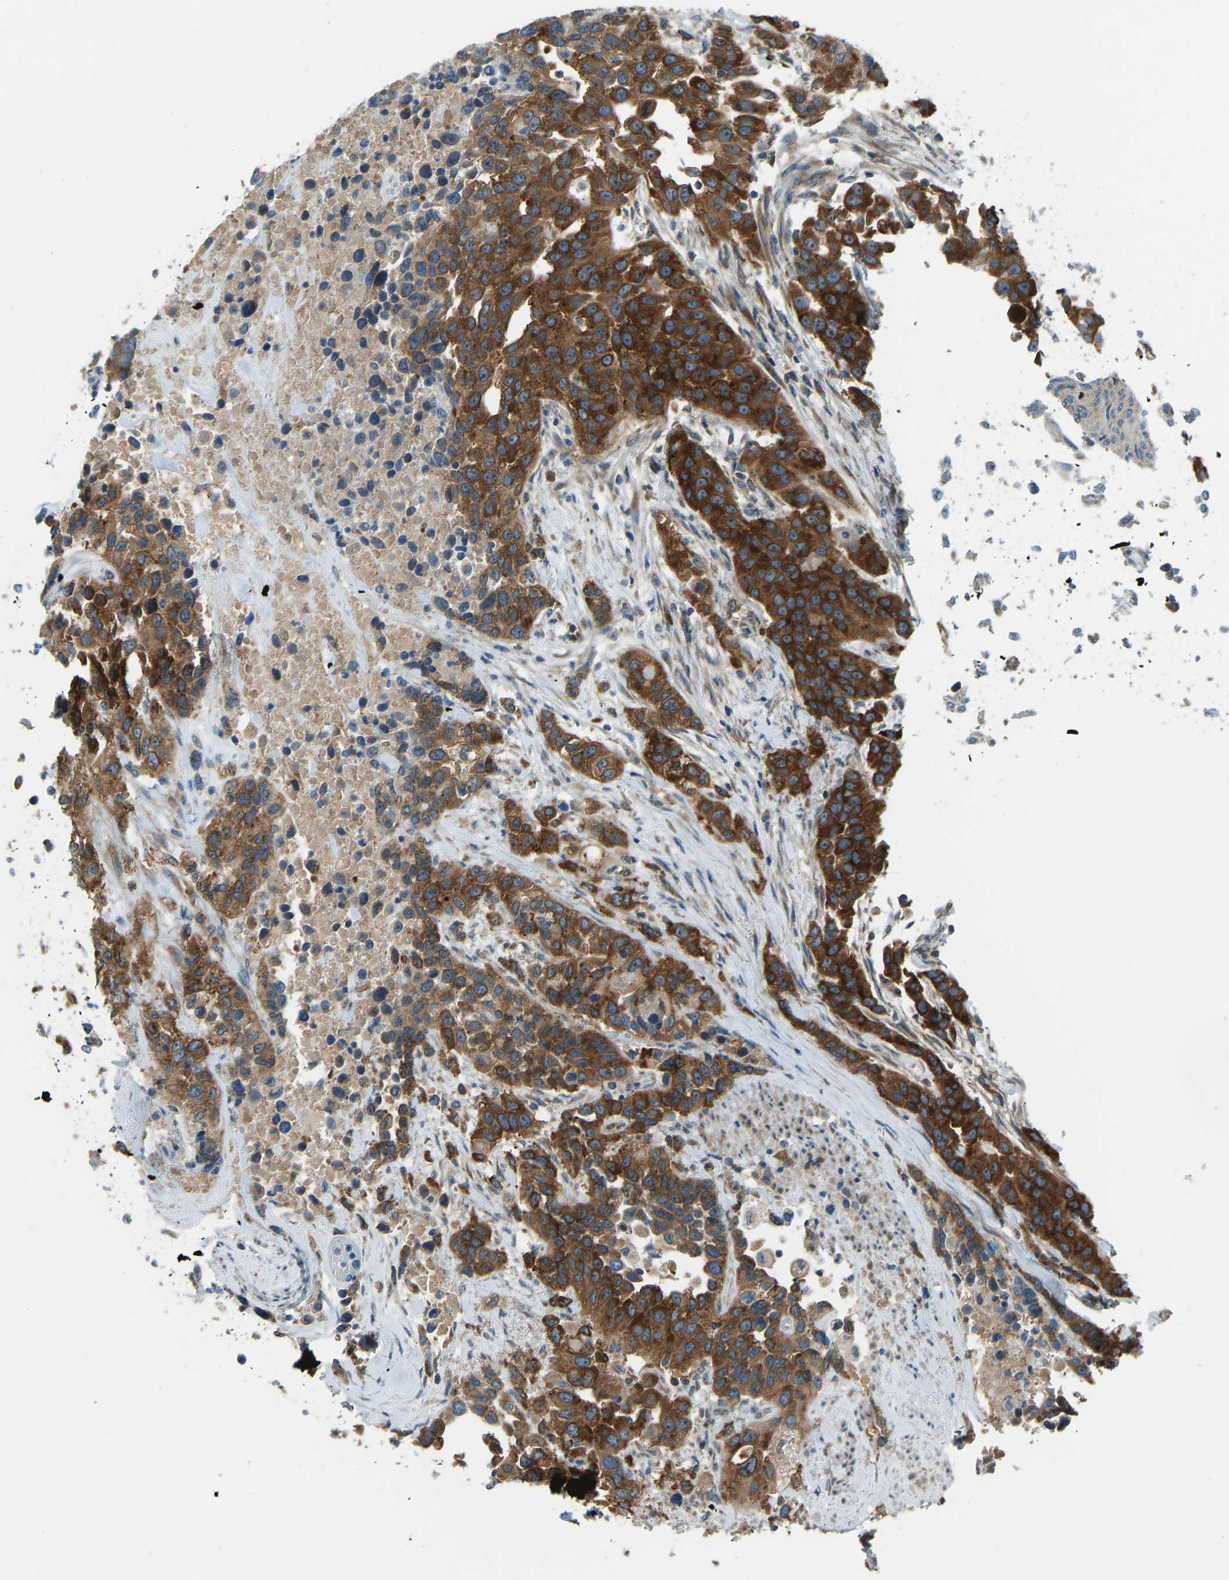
{"staining": {"intensity": "strong", "quantity": ">75%", "location": "cytoplasmic/membranous"}, "tissue": "urothelial cancer", "cell_type": "Tumor cells", "image_type": "cancer", "snomed": [{"axis": "morphology", "description": "Urothelial carcinoma, High grade"}, {"axis": "topography", "description": "Urinary bladder"}], "caption": "Tumor cells exhibit high levels of strong cytoplasmic/membranous expression in about >75% of cells in human urothelial cancer.", "gene": "STAU2", "patient": {"sex": "female", "age": 80}}